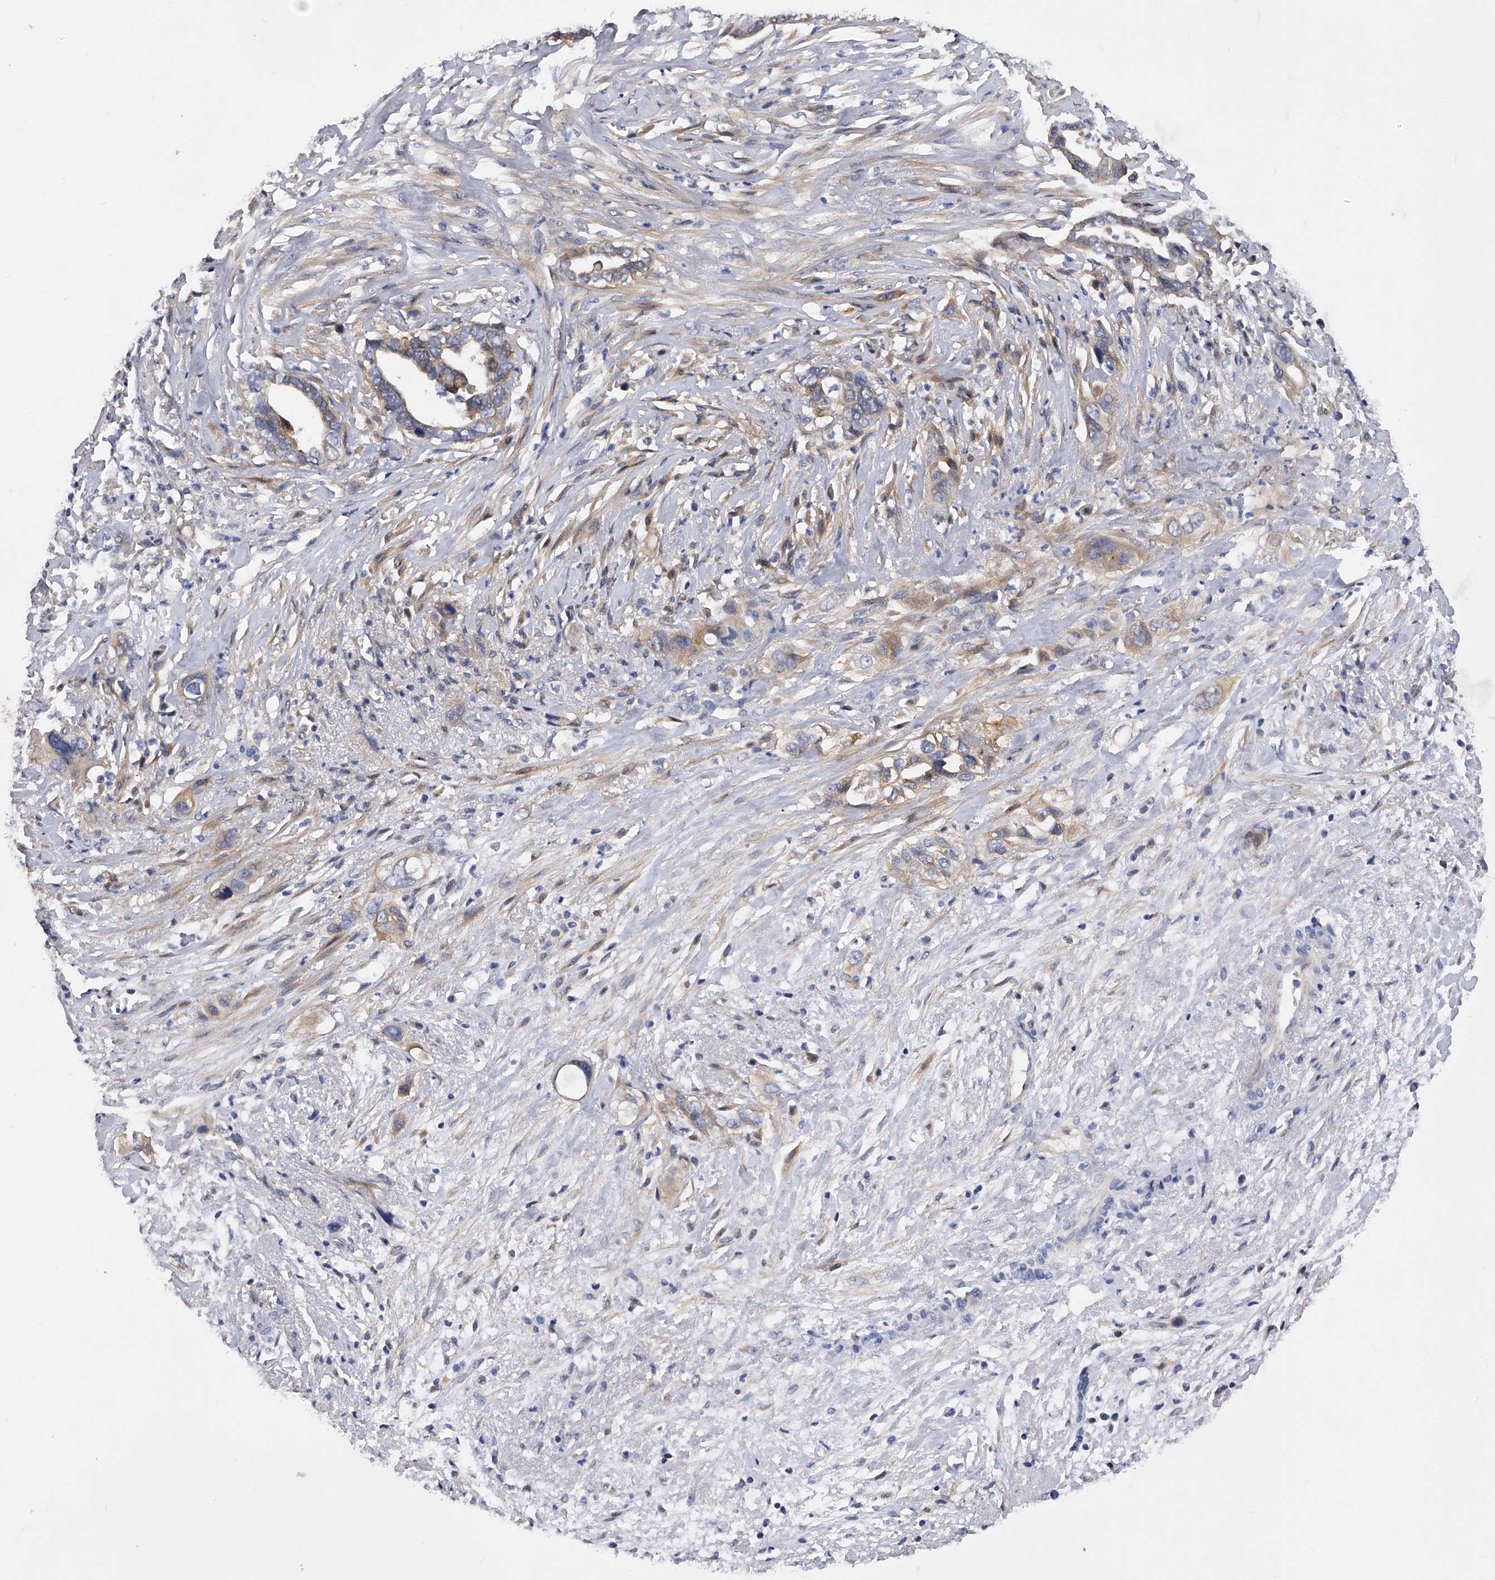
{"staining": {"intensity": "weak", "quantity": "25%-75%", "location": "cytoplasmic/membranous"}, "tissue": "liver cancer", "cell_type": "Tumor cells", "image_type": "cancer", "snomed": [{"axis": "morphology", "description": "Cholangiocarcinoma"}, {"axis": "topography", "description": "Liver"}], "caption": "Human liver cancer (cholangiocarcinoma) stained for a protein (brown) demonstrates weak cytoplasmic/membranous positive expression in approximately 25%-75% of tumor cells.", "gene": "ARL4C", "patient": {"sex": "female", "age": 79}}